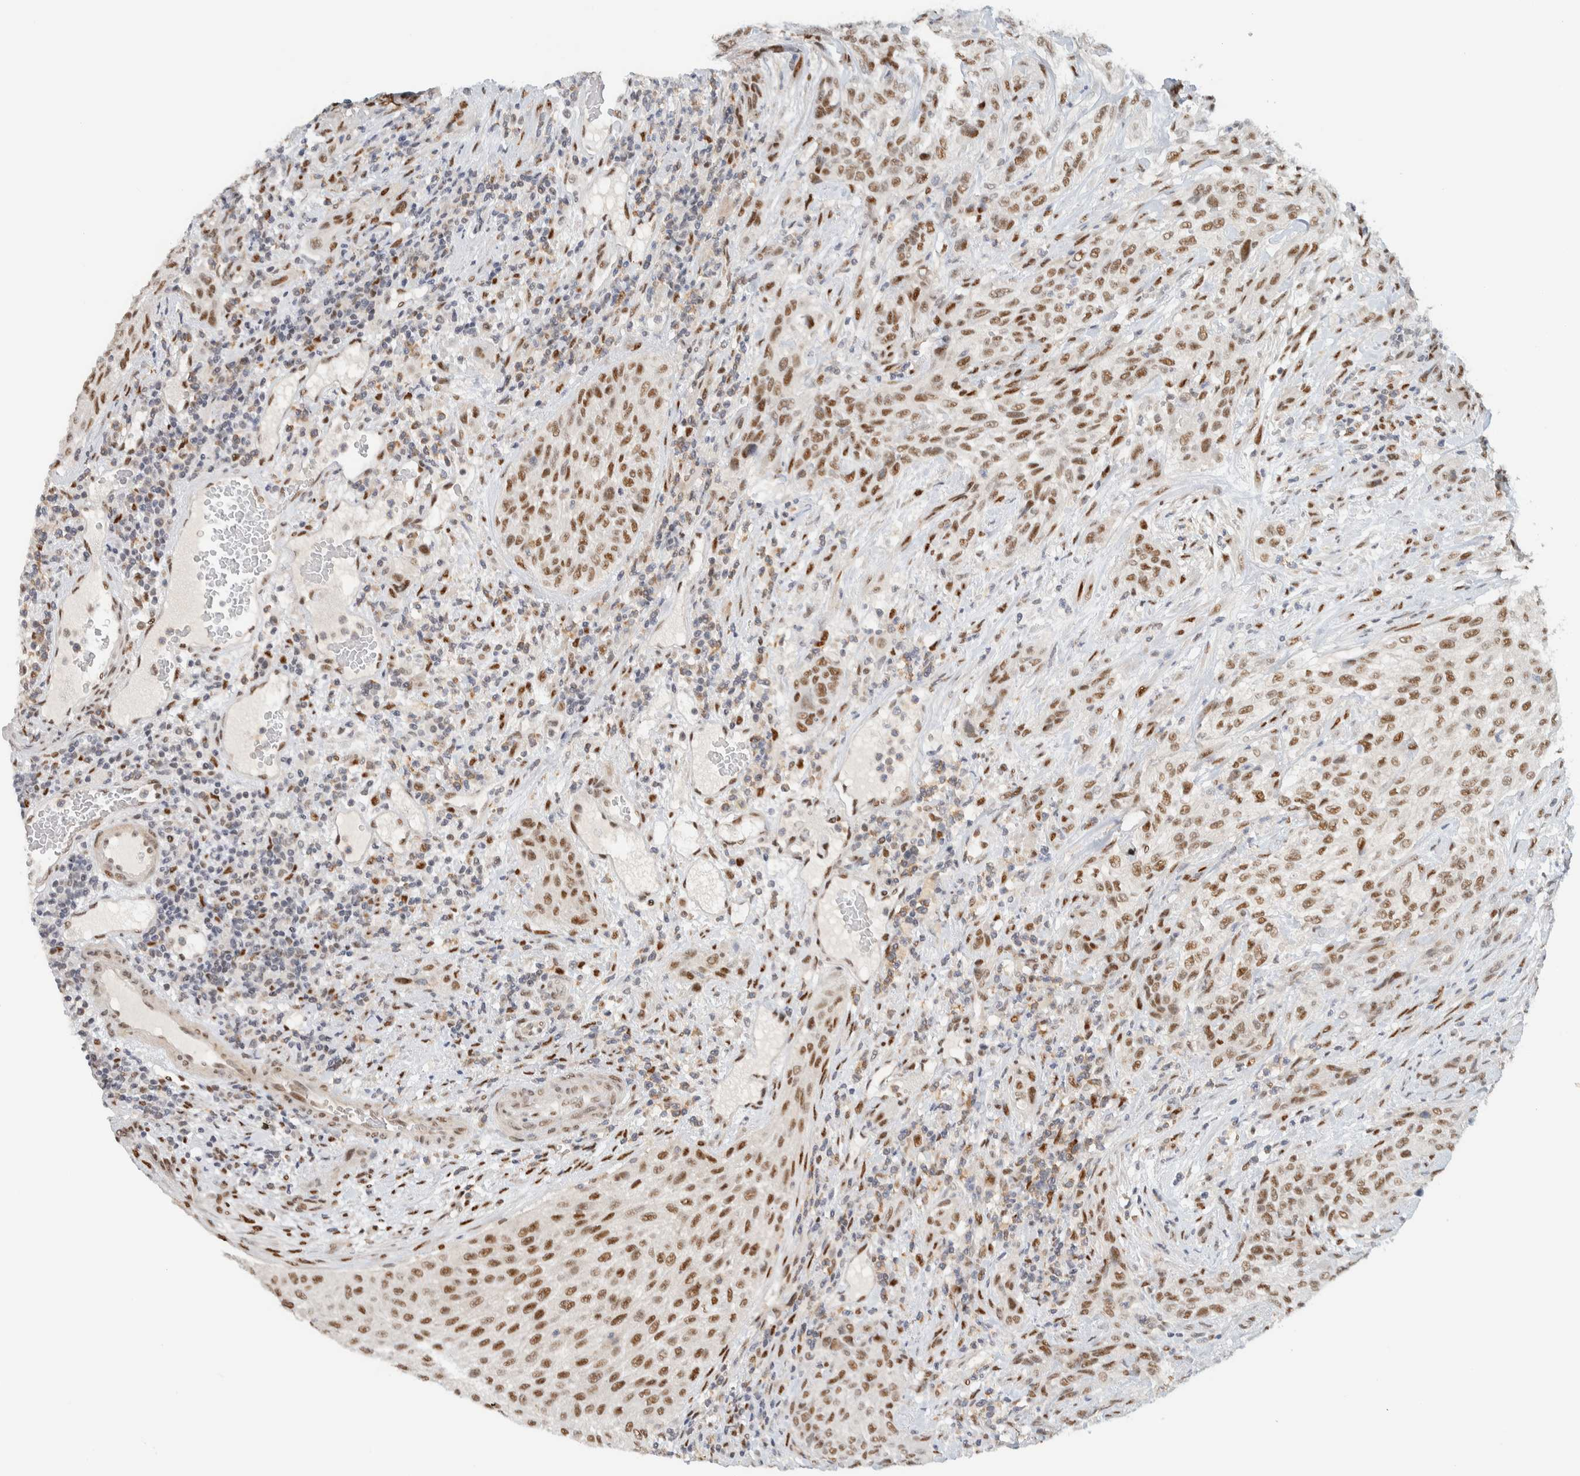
{"staining": {"intensity": "moderate", "quantity": ">75%", "location": "nuclear"}, "tissue": "urothelial cancer", "cell_type": "Tumor cells", "image_type": "cancer", "snomed": [{"axis": "morphology", "description": "Urothelial carcinoma, Low grade"}, {"axis": "morphology", "description": "Urothelial carcinoma, High grade"}, {"axis": "topography", "description": "Urinary bladder"}], "caption": "Tumor cells exhibit medium levels of moderate nuclear positivity in about >75% of cells in human low-grade urothelial carcinoma.", "gene": "ZNF683", "patient": {"sex": "male", "age": 35}}